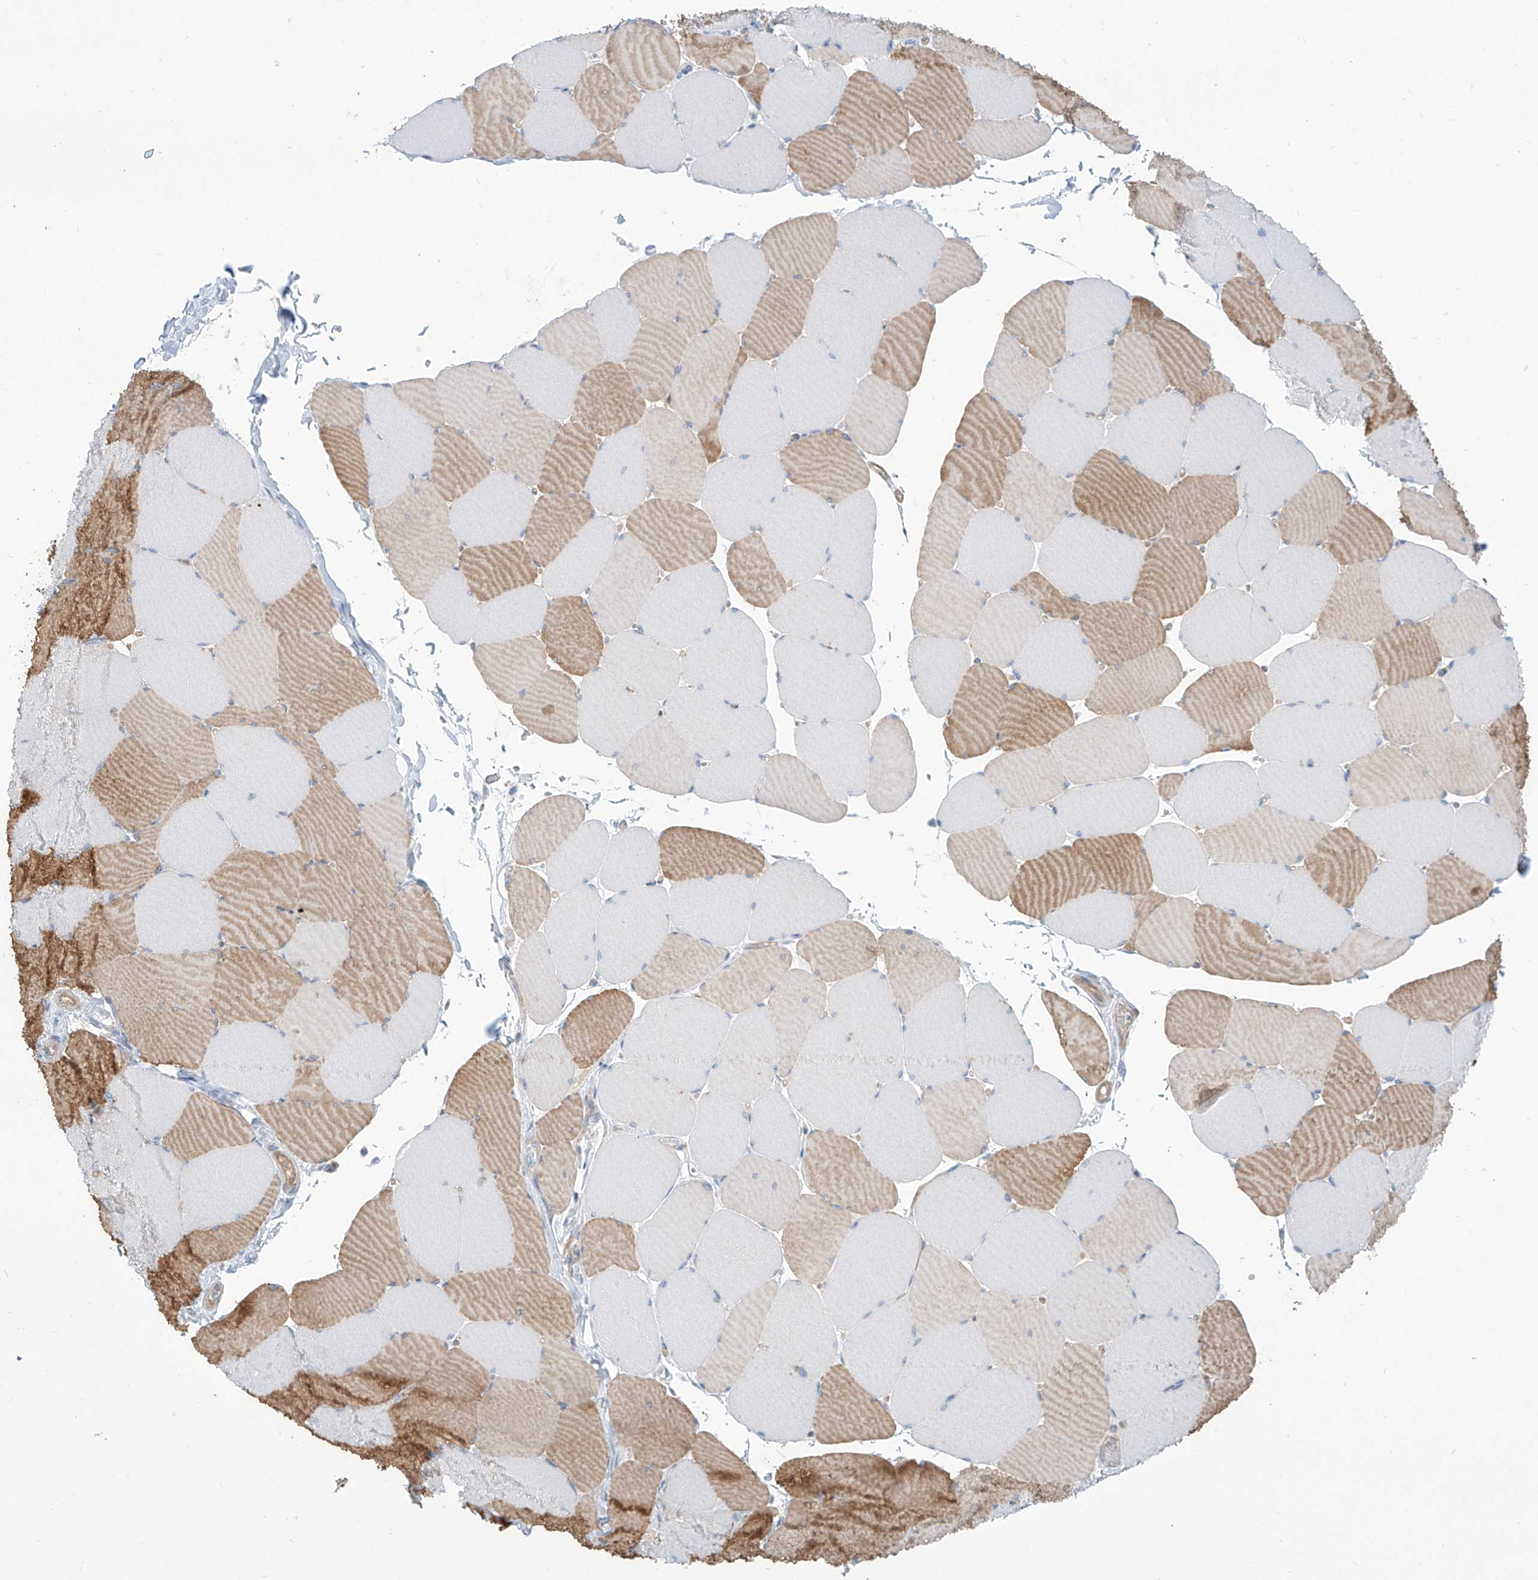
{"staining": {"intensity": "strong", "quantity": "<25%", "location": "cytoplasmic/membranous"}, "tissue": "skeletal muscle", "cell_type": "Myocytes", "image_type": "normal", "snomed": [{"axis": "morphology", "description": "Normal tissue, NOS"}, {"axis": "topography", "description": "Skeletal muscle"}, {"axis": "topography", "description": "Head-Neck"}], "caption": "Brown immunohistochemical staining in normal skeletal muscle shows strong cytoplasmic/membranous staining in about <25% of myocytes. (Brightfield microscopy of DAB IHC at high magnification).", "gene": "TMEM209", "patient": {"sex": "male", "age": 66}}